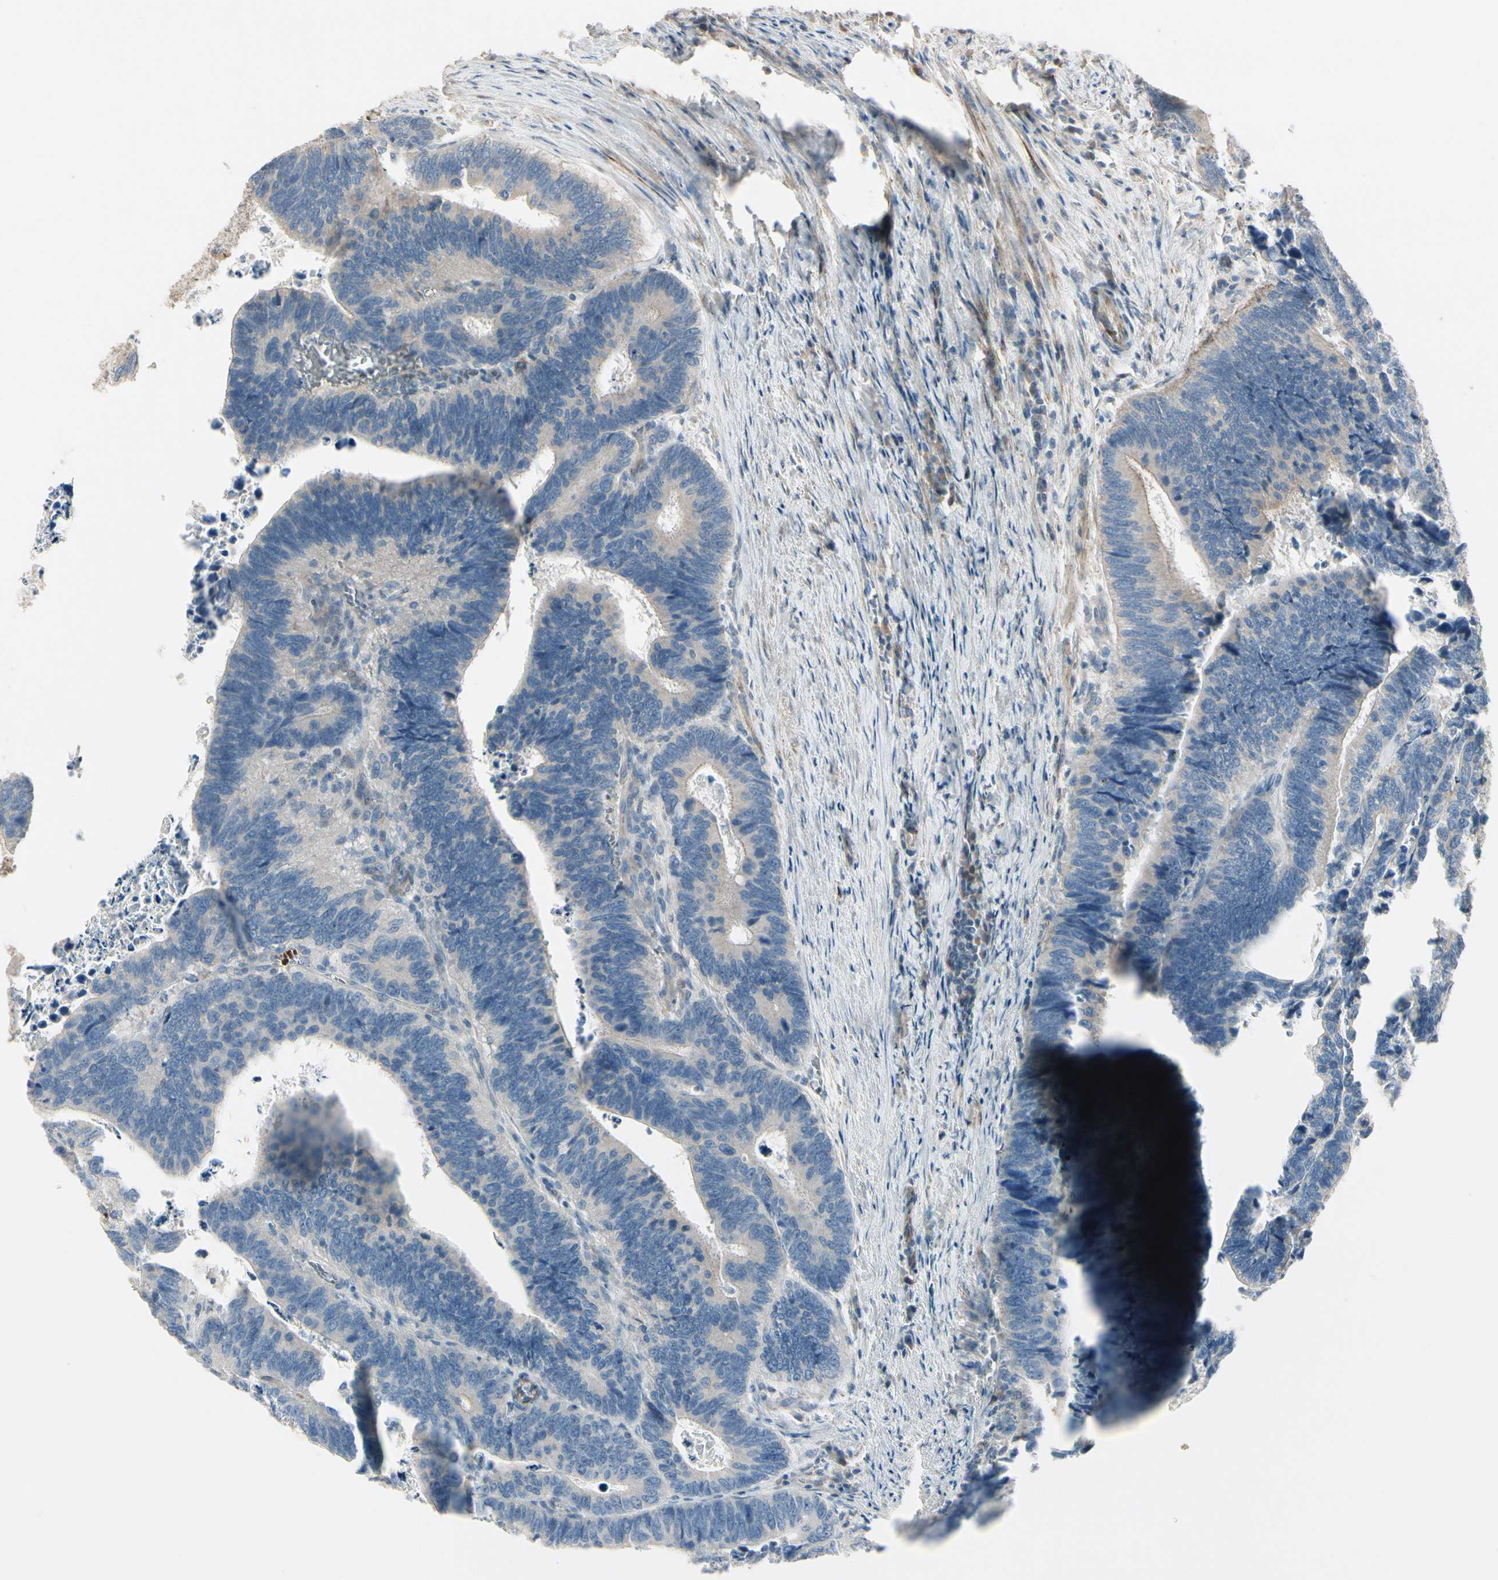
{"staining": {"intensity": "negative", "quantity": "none", "location": "none"}, "tissue": "colorectal cancer", "cell_type": "Tumor cells", "image_type": "cancer", "snomed": [{"axis": "morphology", "description": "Adenocarcinoma, NOS"}, {"axis": "topography", "description": "Colon"}], "caption": "The image demonstrates no staining of tumor cells in adenocarcinoma (colorectal).", "gene": "PPP3CB", "patient": {"sex": "male", "age": 72}}